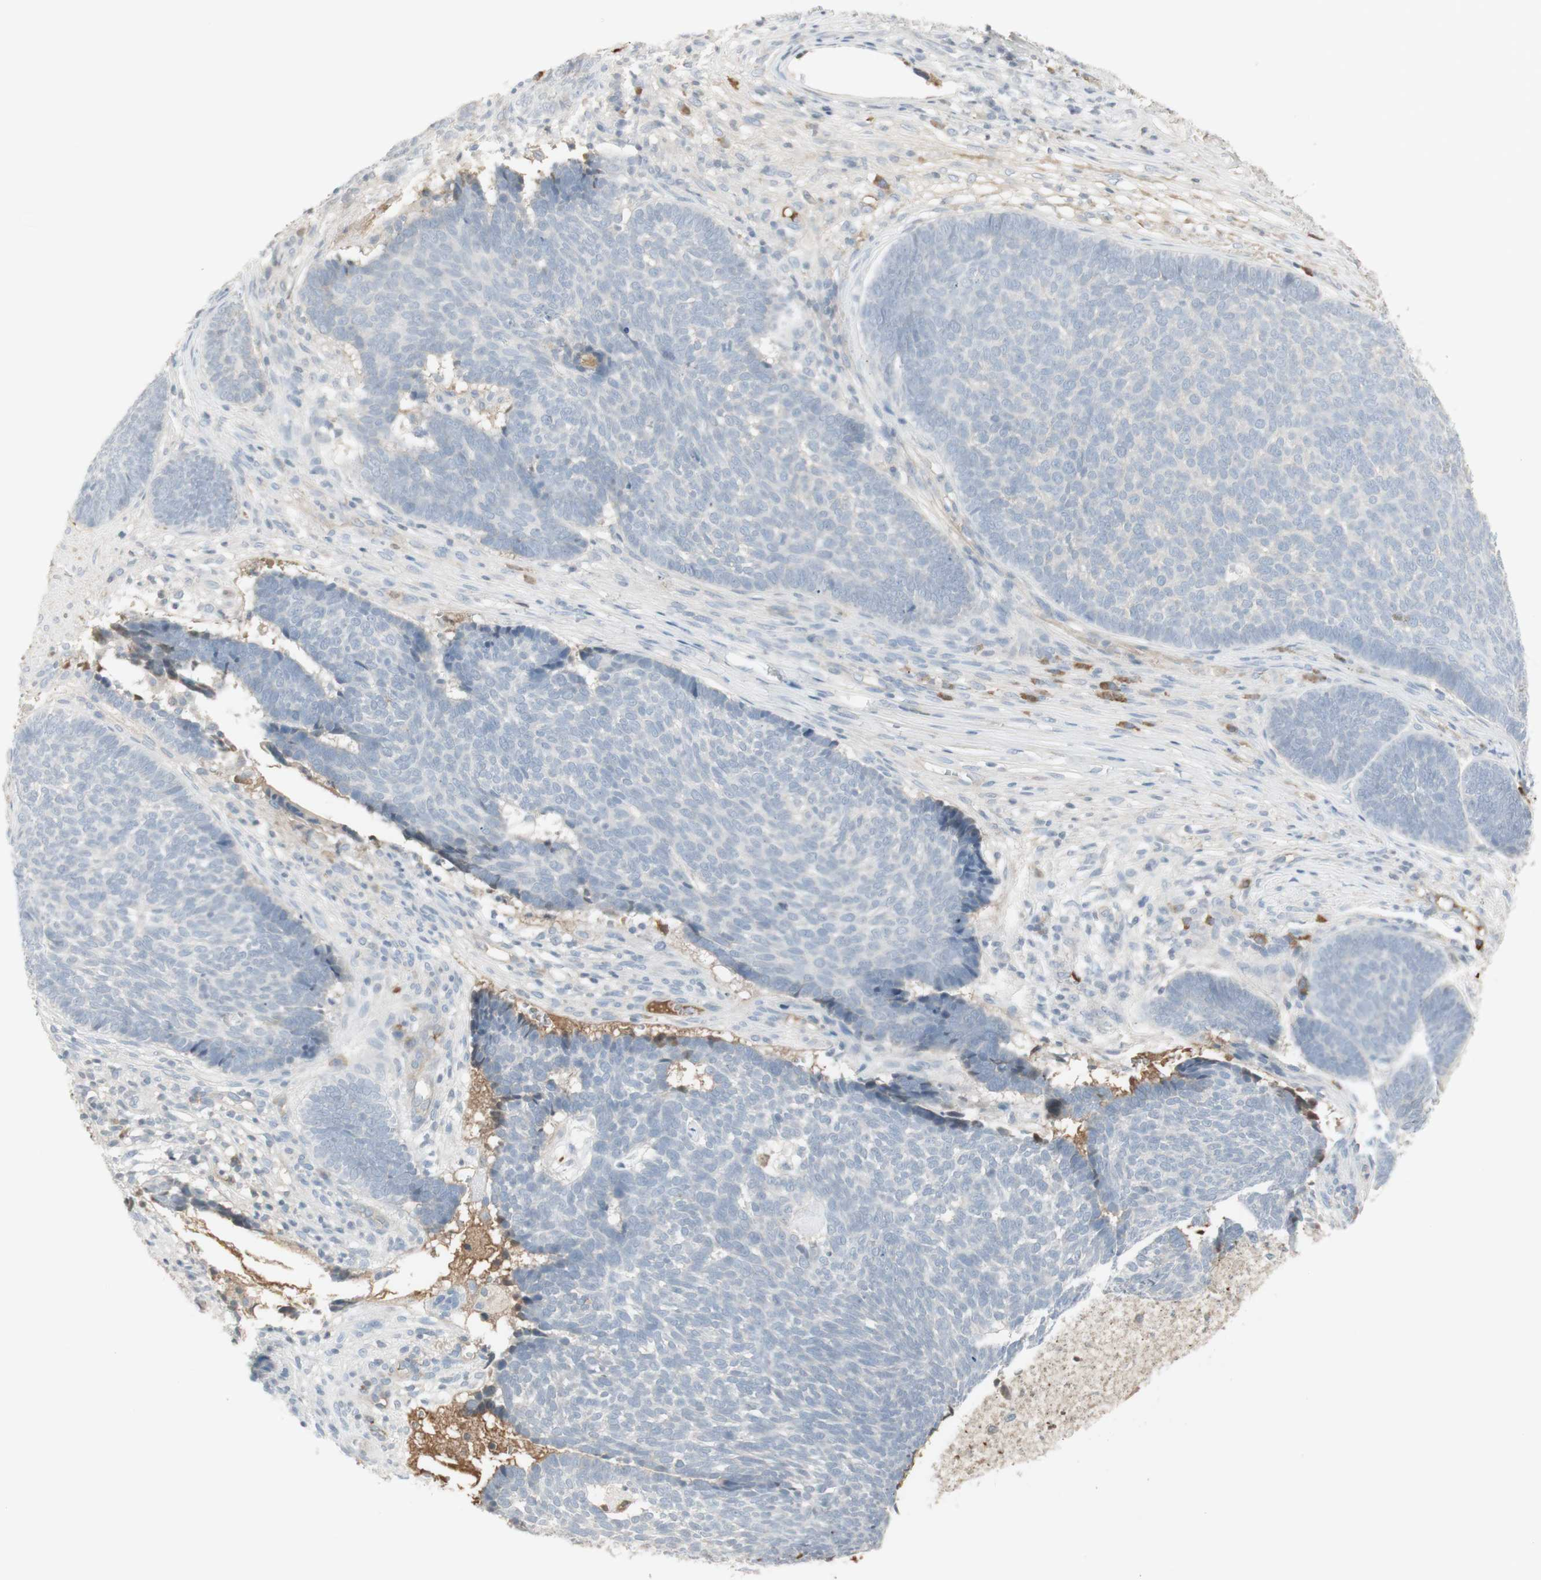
{"staining": {"intensity": "negative", "quantity": "none", "location": "none"}, "tissue": "skin cancer", "cell_type": "Tumor cells", "image_type": "cancer", "snomed": [{"axis": "morphology", "description": "Basal cell carcinoma"}, {"axis": "topography", "description": "Skin"}], "caption": "Histopathology image shows no protein staining in tumor cells of skin basal cell carcinoma tissue.", "gene": "NID1", "patient": {"sex": "male", "age": 84}}